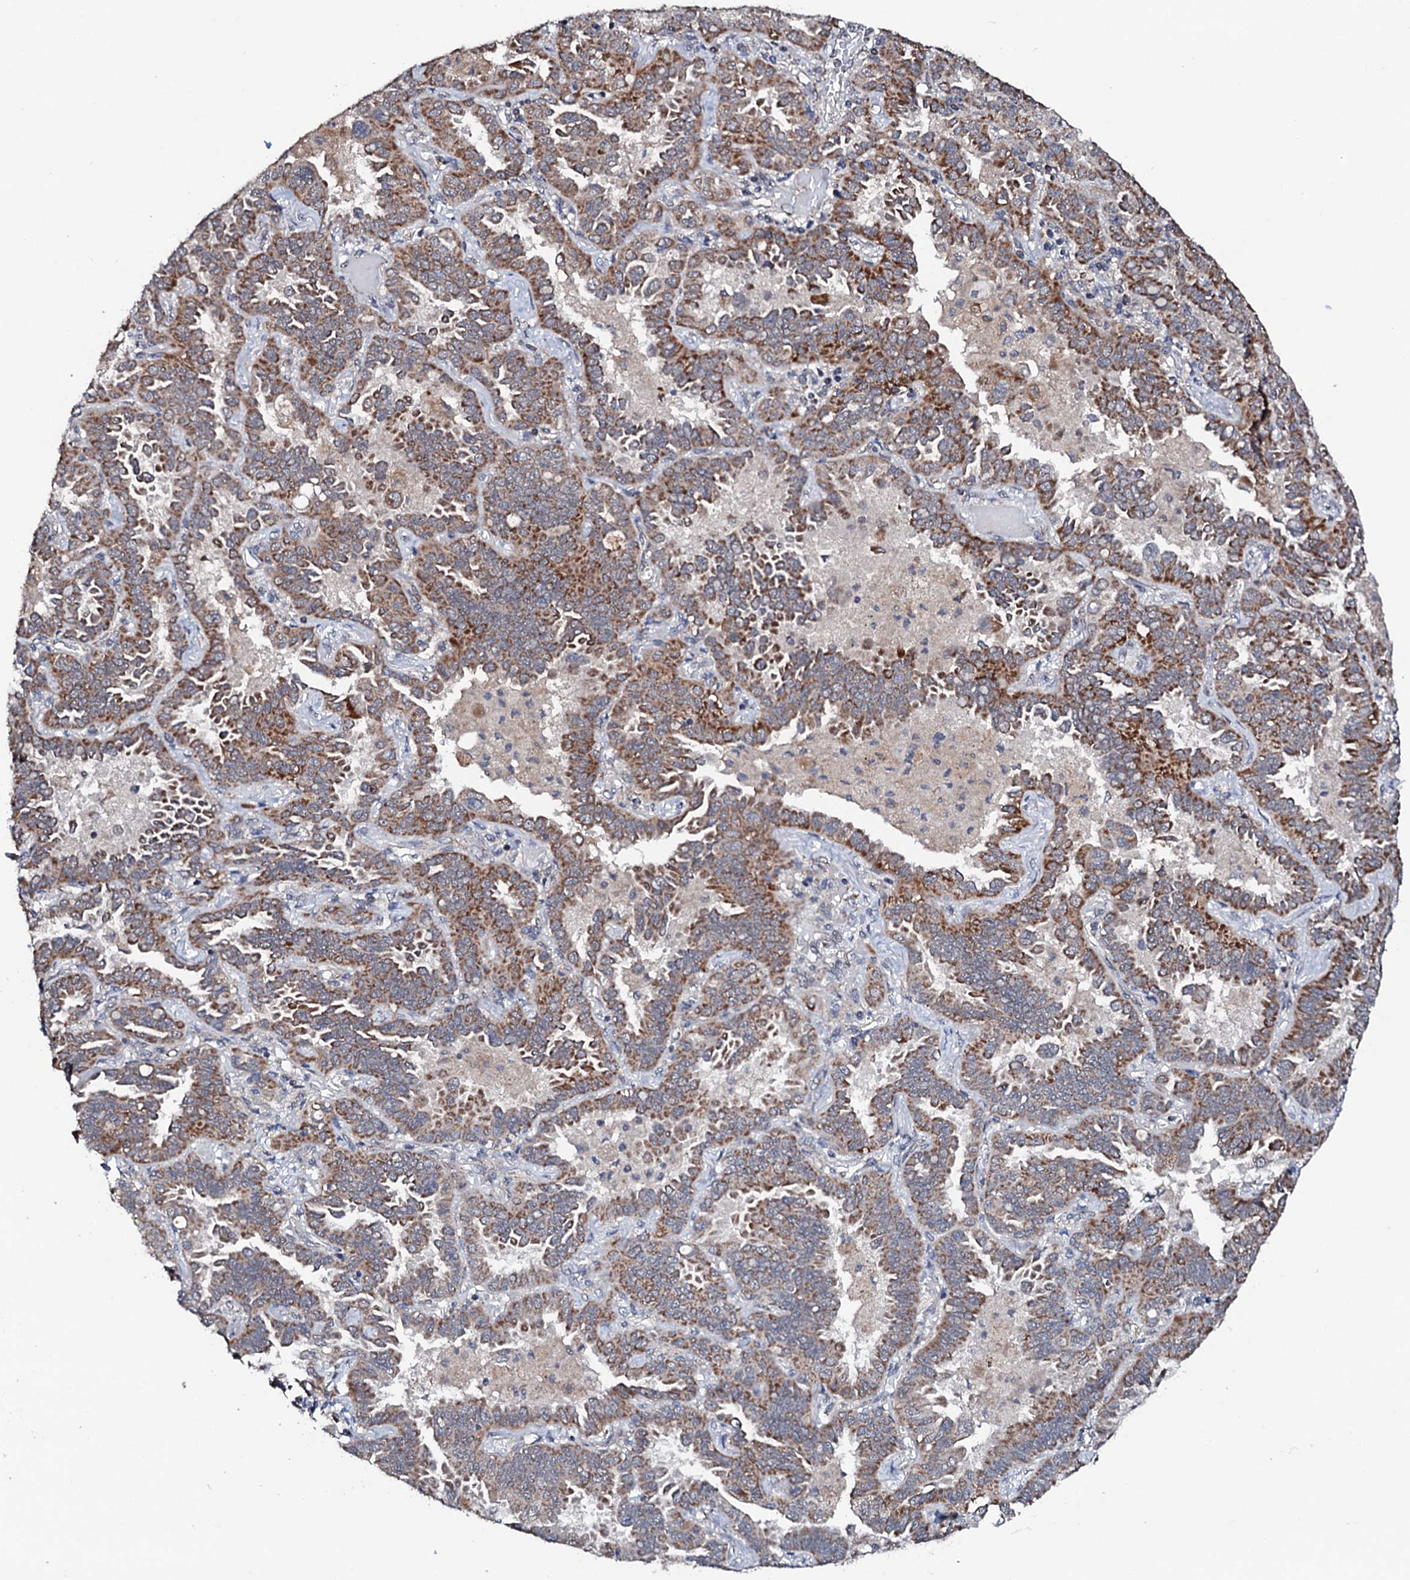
{"staining": {"intensity": "moderate", "quantity": ">75%", "location": "cytoplasmic/membranous"}, "tissue": "lung cancer", "cell_type": "Tumor cells", "image_type": "cancer", "snomed": [{"axis": "morphology", "description": "Adenocarcinoma, NOS"}, {"axis": "topography", "description": "Lung"}], "caption": "Protein expression analysis of human lung cancer (adenocarcinoma) reveals moderate cytoplasmic/membranous positivity in approximately >75% of tumor cells. Using DAB (brown) and hematoxylin (blue) stains, captured at high magnification using brightfield microscopy.", "gene": "MTIF3", "patient": {"sex": "male", "age": 64}}